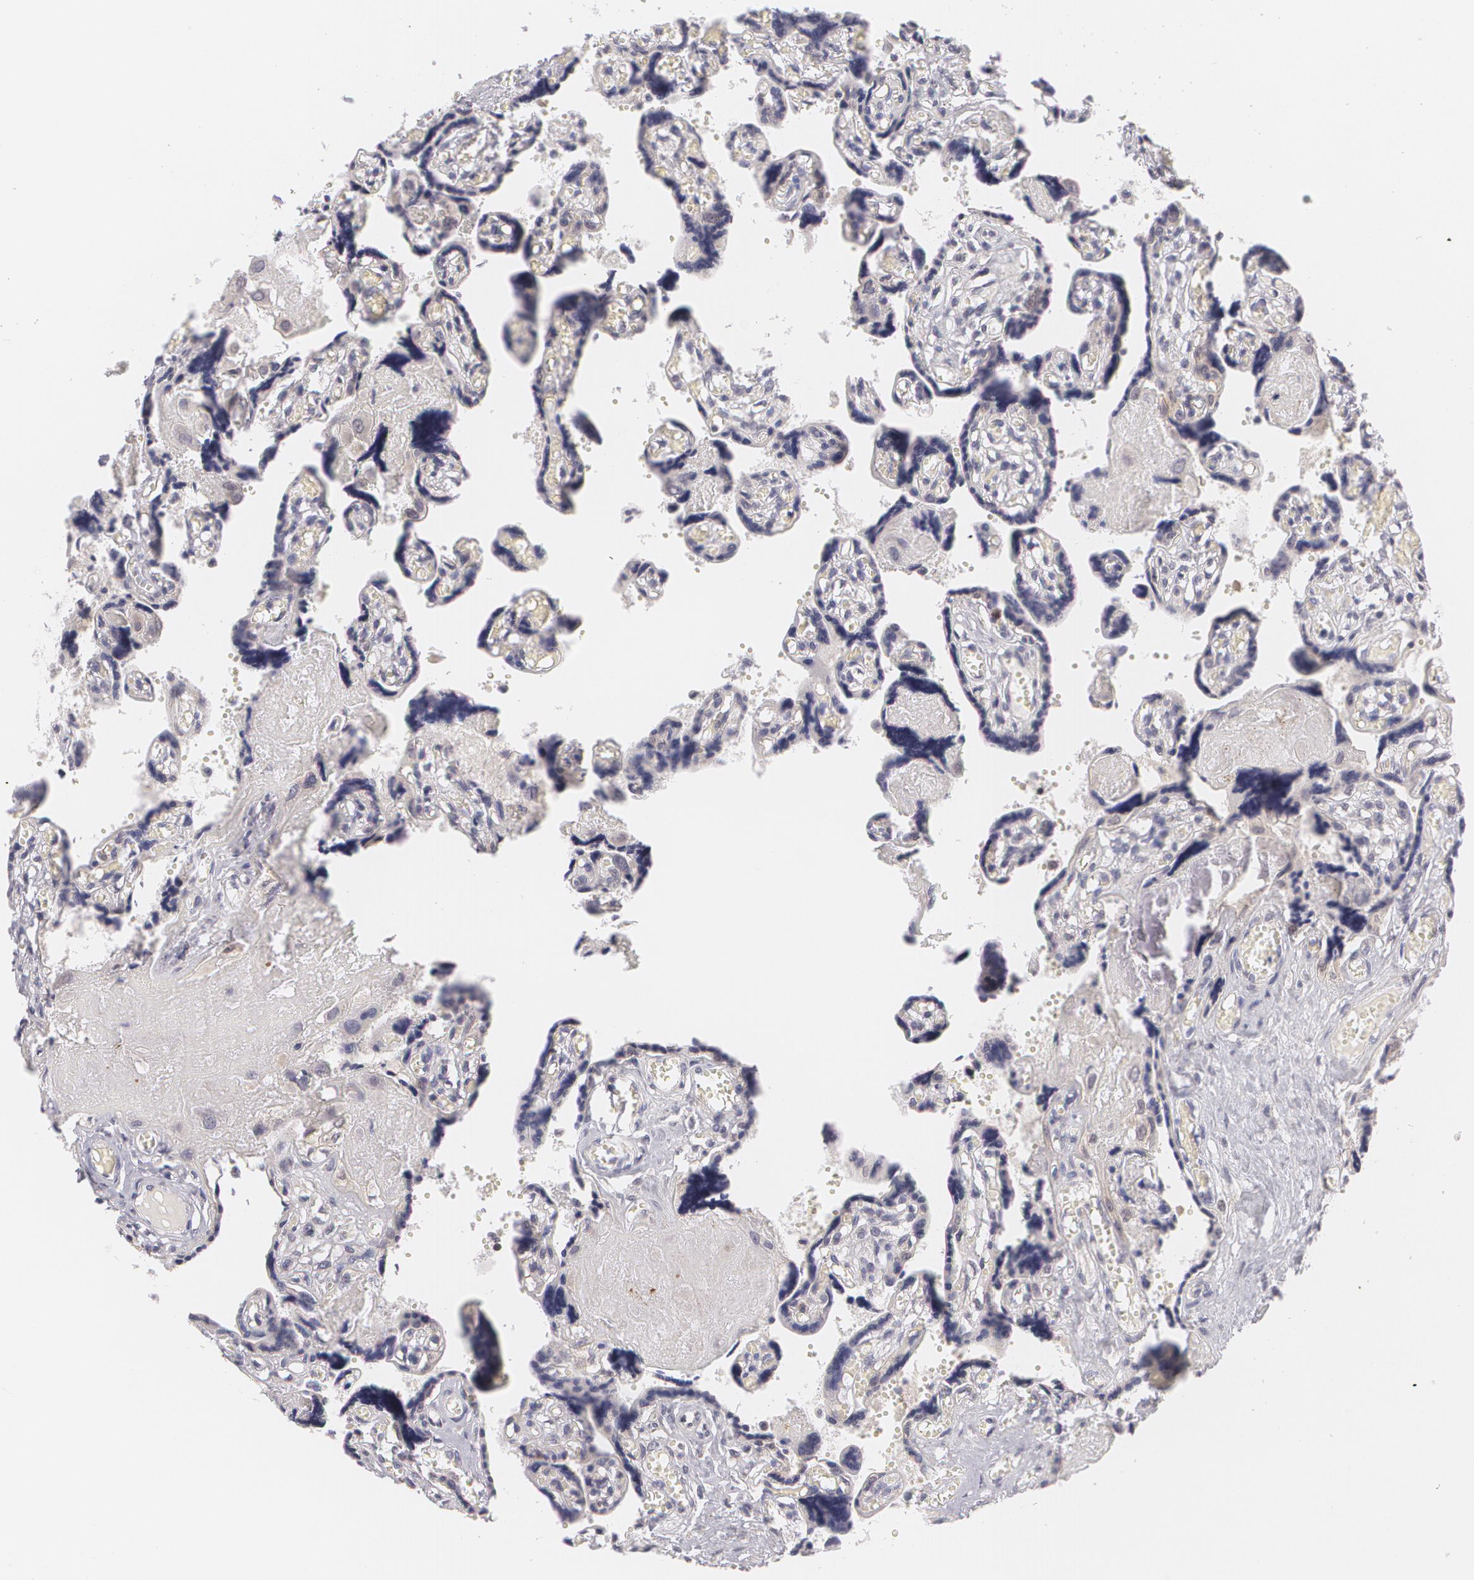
{"staining": {"intensity": "negative", "quantity": "none", "location": "none"}, "tissue": "placenta", "cell_type": "Decidual cells", "image_type": "normal", "snomed": [{"axis": "morphology", "description": "Normal tissue, NOS"}, {"axis": "morphology", "description": "Degeneration, NOS"}, {"axis": "topography", "description": "Placenta"}], "caption": "This photomicrograph is of normal placenta stained with immunohistochemistry (IHC) to label a protein in brown with the nuclei are counter-stained blue. There is no expression in decidual cells.", "gene": "BCL10", "patient": {"sex": "female", "age": 35}}